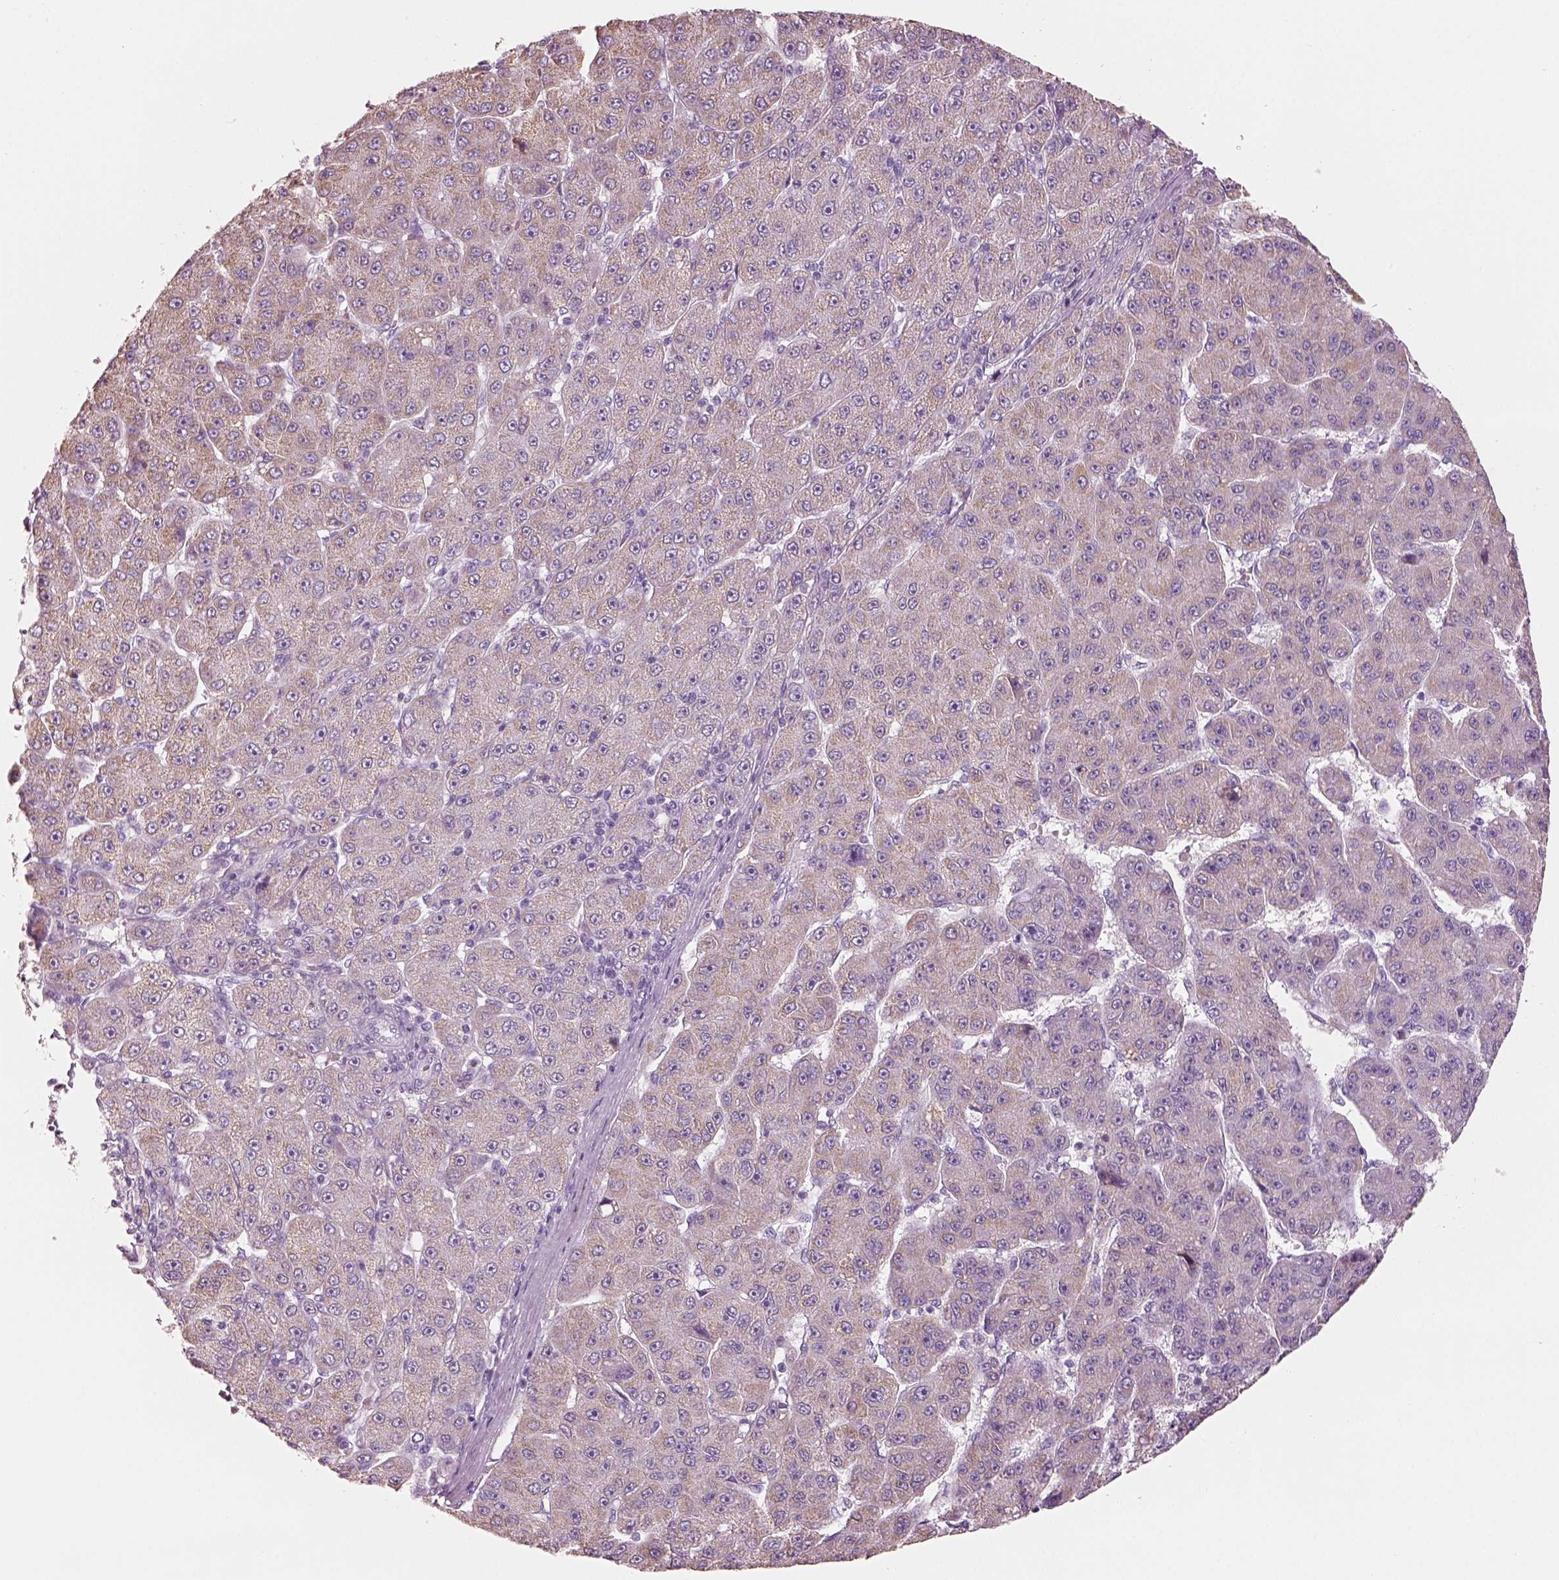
{"staining": {"intensity": "moderate", "quantity": ">75%", "location": "cytoplasmic/membranous"}, "tissue": "liver cancer", "cell_type": "Tumor cells", "image_type": "cancer", "snomed": [{"axis": "morphology", "description": "Carcinoma, Hepatocellular, NOS"}, {"axis": "topography", "description": "Liver"}], "caption": "Immunohistochemistry micrograph of neoplastic tissue: liver cancer (hepatocellular carcinoma) stained using immunohistochemistry (IHC) demonstrates medium levels of moderate protein expression localized specifically in the cytoplasmic/membranous of tumor cells, appearing as a cytoplasmic/membranous brown color.", "gene": "ELSPBP1", "patient": {"sex": "male", "age": 67}}